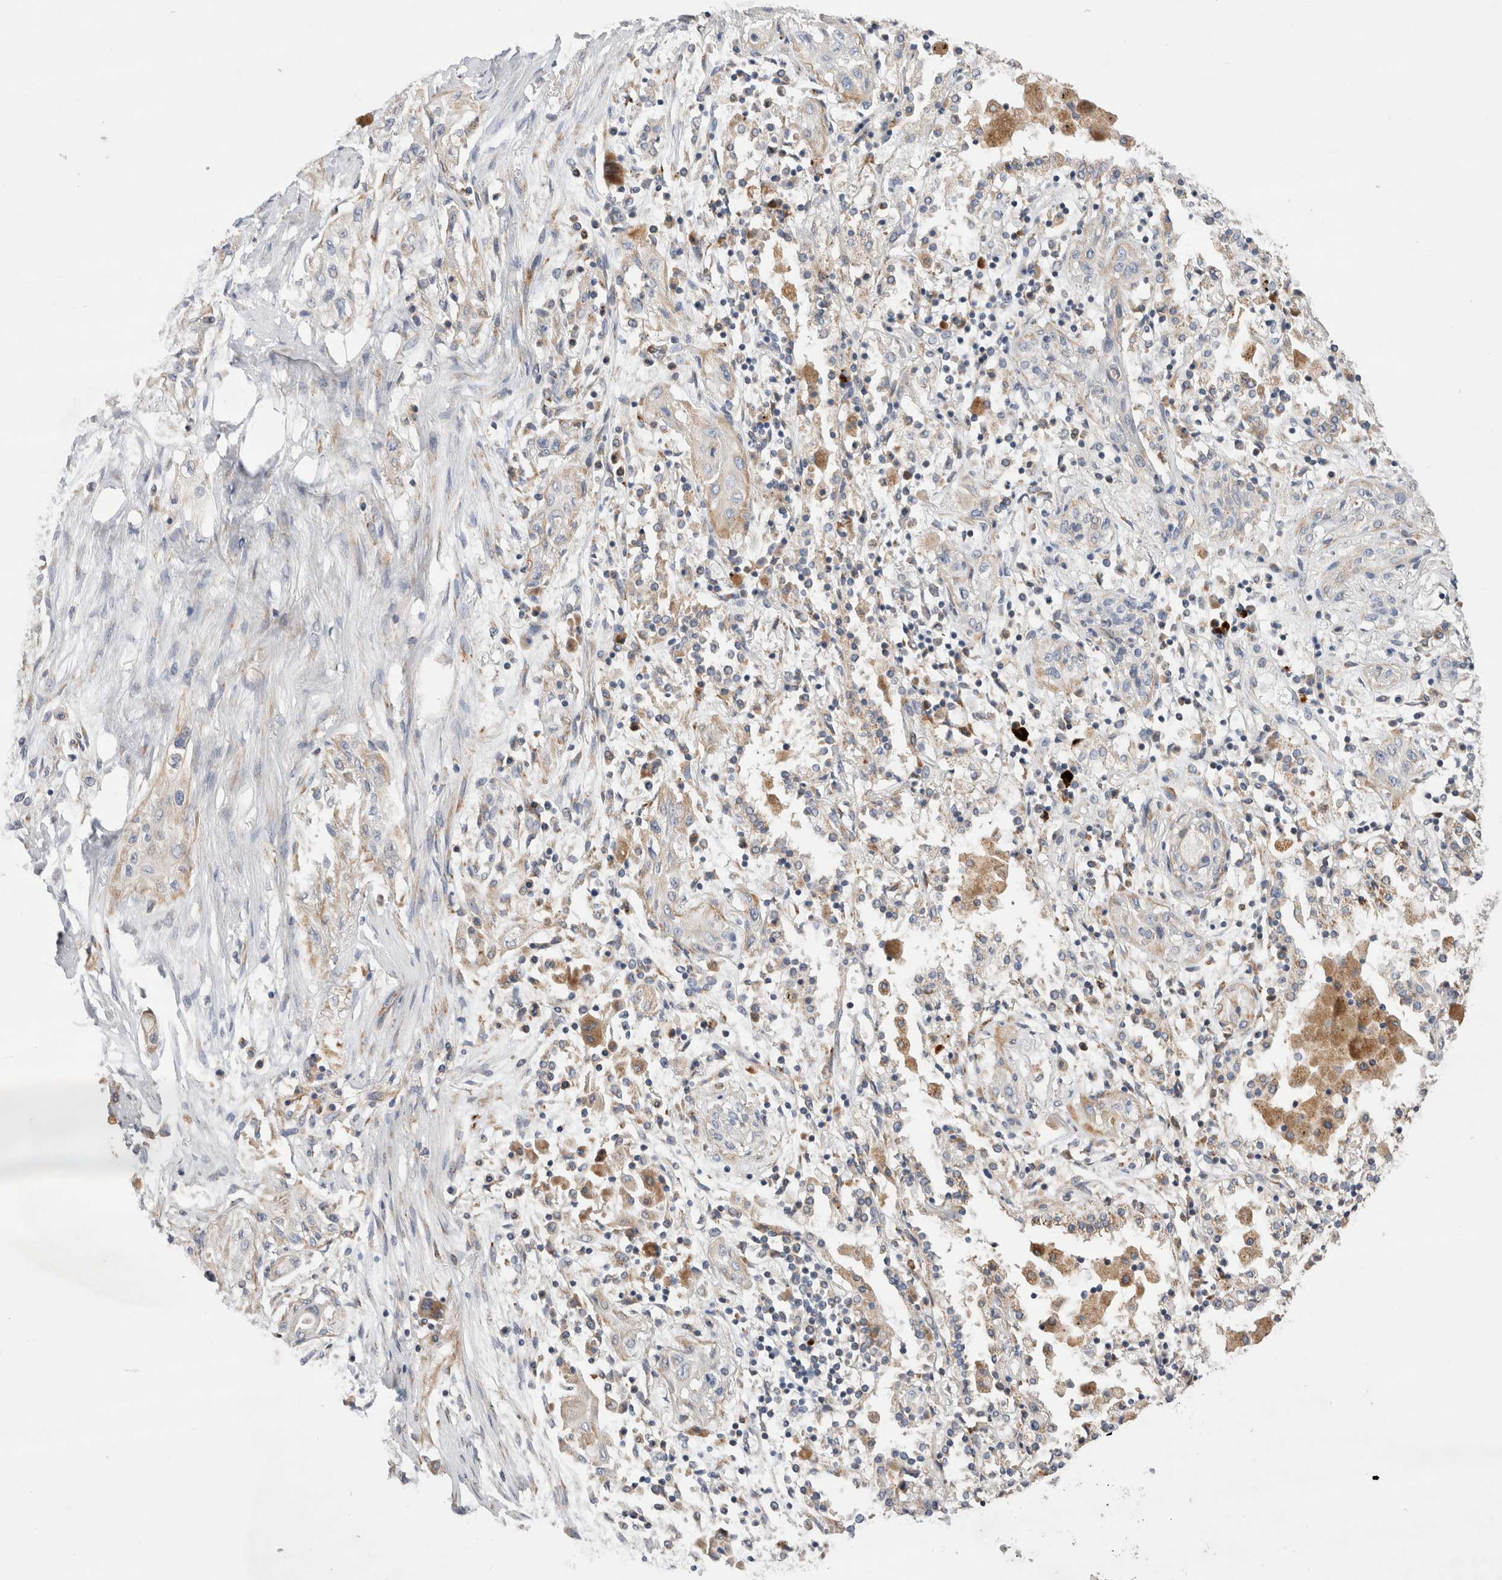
{"staining": {"intensity": "negative", "quantity": "none", "location": "none"}, "tissue": "lung cancer", "cell_type": "Tumor cells", "image_type": "cancer", "snomed": [{"axis": "morphology", "description": "Squamous cell carcinoma, NOS"}, {"axis": "topography", "description": "Lung"}], "caption": "Lung squamous cell carcinoma was stained to show a protein in brown. There is no significant expression in tumor cells.", "gene": "TBC1D16", "patient": {"sex": "female", "age": 47}}